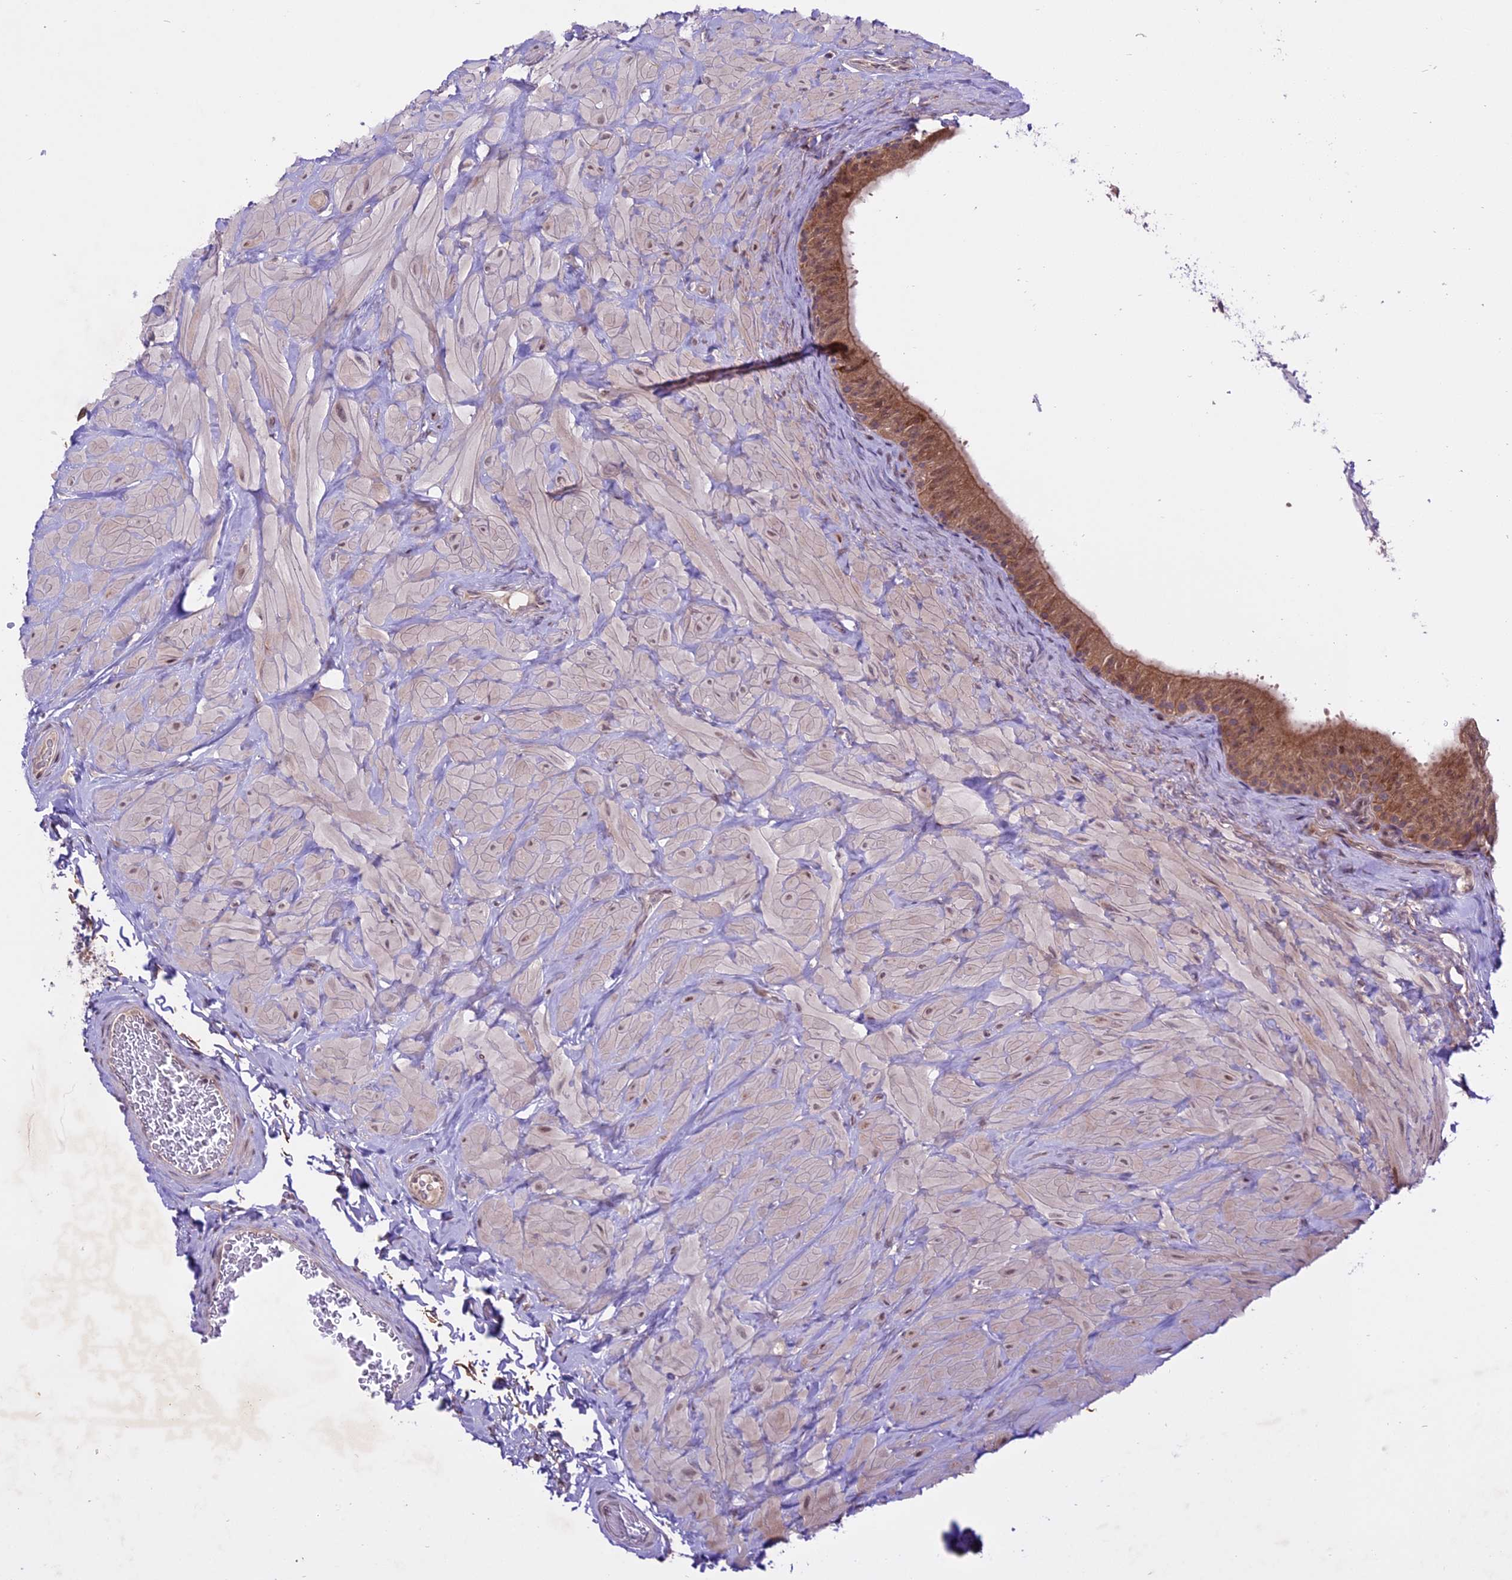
{"staining": {"intensity": "moderate", "quantity": ">75%", "location": "cytoplasmic/membranous,nuclear"}, "tissue": "epididymis", "cell_type": "Glandular cells", "image_type": "normal", "snomed": [{"axis": "morphology", "description": "Normal tissue, NOS"}, {"axis": "topography", "description": "Soft tissue"}, {"axis": "topography", "description": "Vascular tissue"}, {"axis": "topography", "description": "Epididymis"}], "caption": "Epididymis stained for a protein reveals moderate cytoplasmic/membranous,nuclear positivity in glandular cells. The protein of interest is stained brown, and the nuclei are stained in blue (DAB IHC with brightfield microscopy, high magnification).", "gene": "SPRED1", "patient": {"sex": "male", "age": 49}}